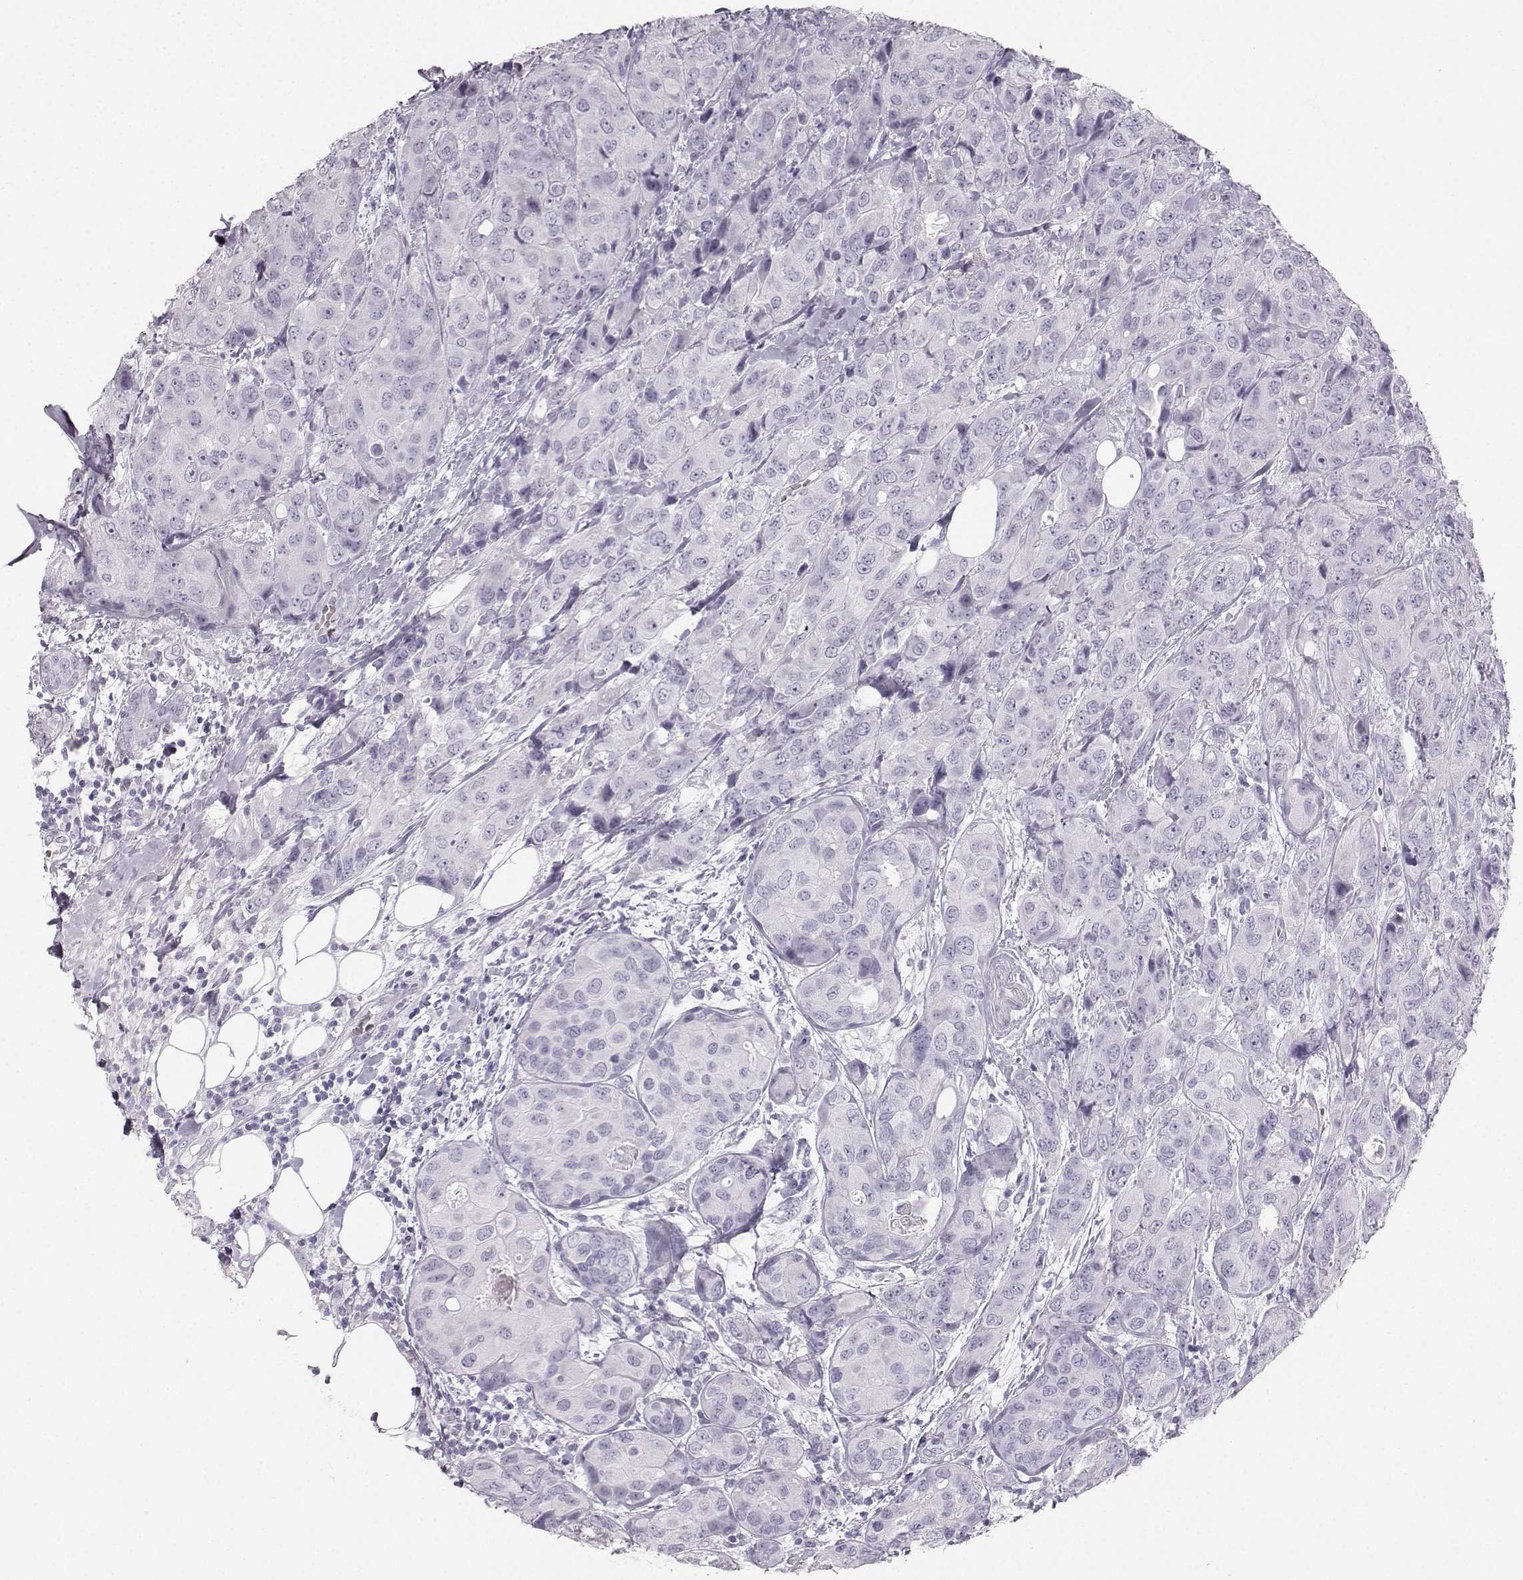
{"staining": {"intensity": "negative", "quantity": "none", "location": "none"}, "tissue": "breast cancer", "cell_type": "Tumor cells", "image_type": "cancer", "snomed": [{"axis": "morphology", "description": "Duct carcinoma"}, {"axis": "topography", "description": "Breast"}], "caption": "A high-resolution image shows IHC staining of breast cancer, which reveals no significant positivity in tumor cells.", "gene": "CASR", "patient": {"sex": "female", "age": 43}}